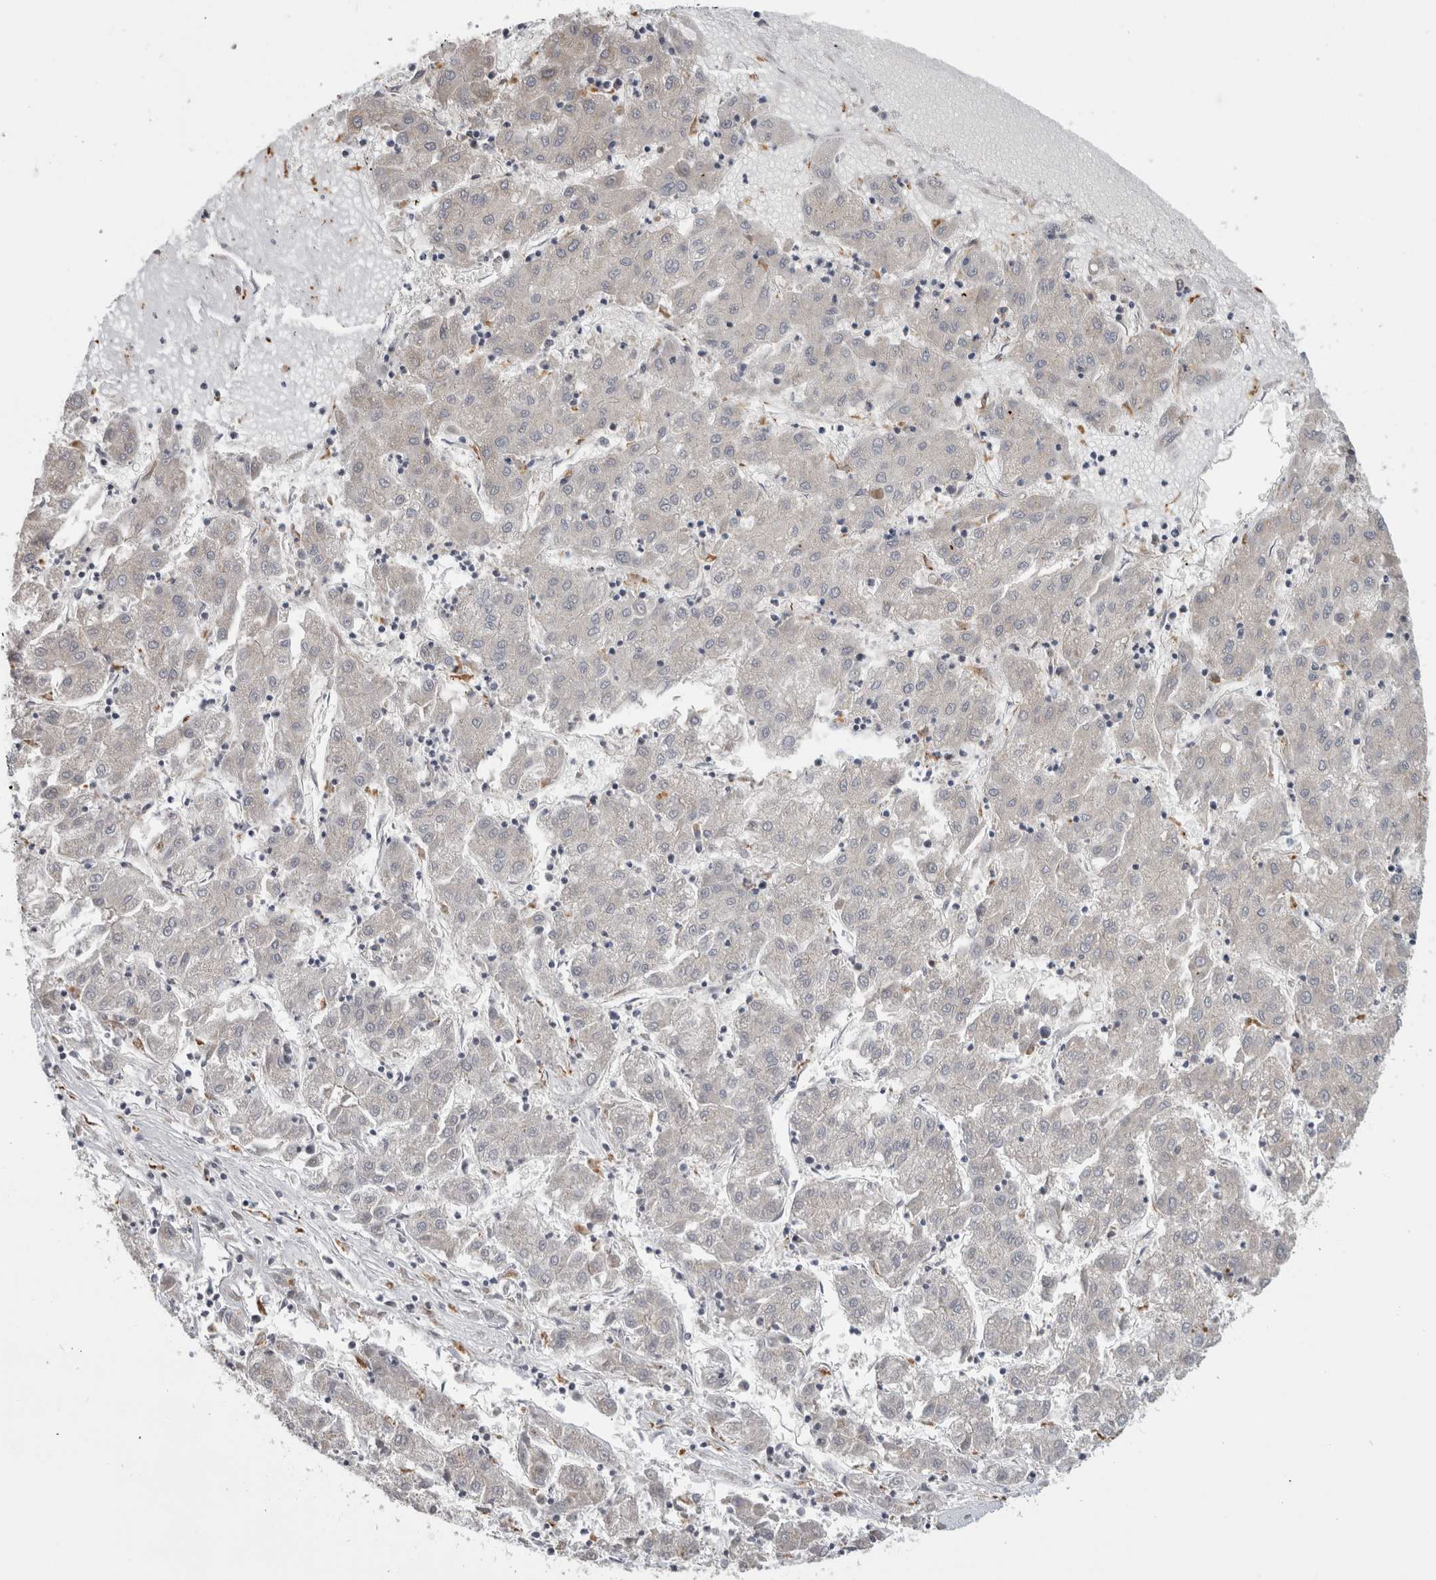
{"staining": {"intensity": "negative", "quantity": "none", "location": "none"}, "tissue": "liver cancer", "cell_type": "Tumor cells", "image_type": "cancer", "snomed": [{"axis": "morphology", "description": "Carcinoma, Hepatocellular, NOS"}, {"axis": "topography", "description": "Liver"}], "caption": "Tumor cells show no significant protein positivity in hepatocellular carcinoma (liver).", "gene": "NAB2", "patient": {"sex": "male", "age": 72}}